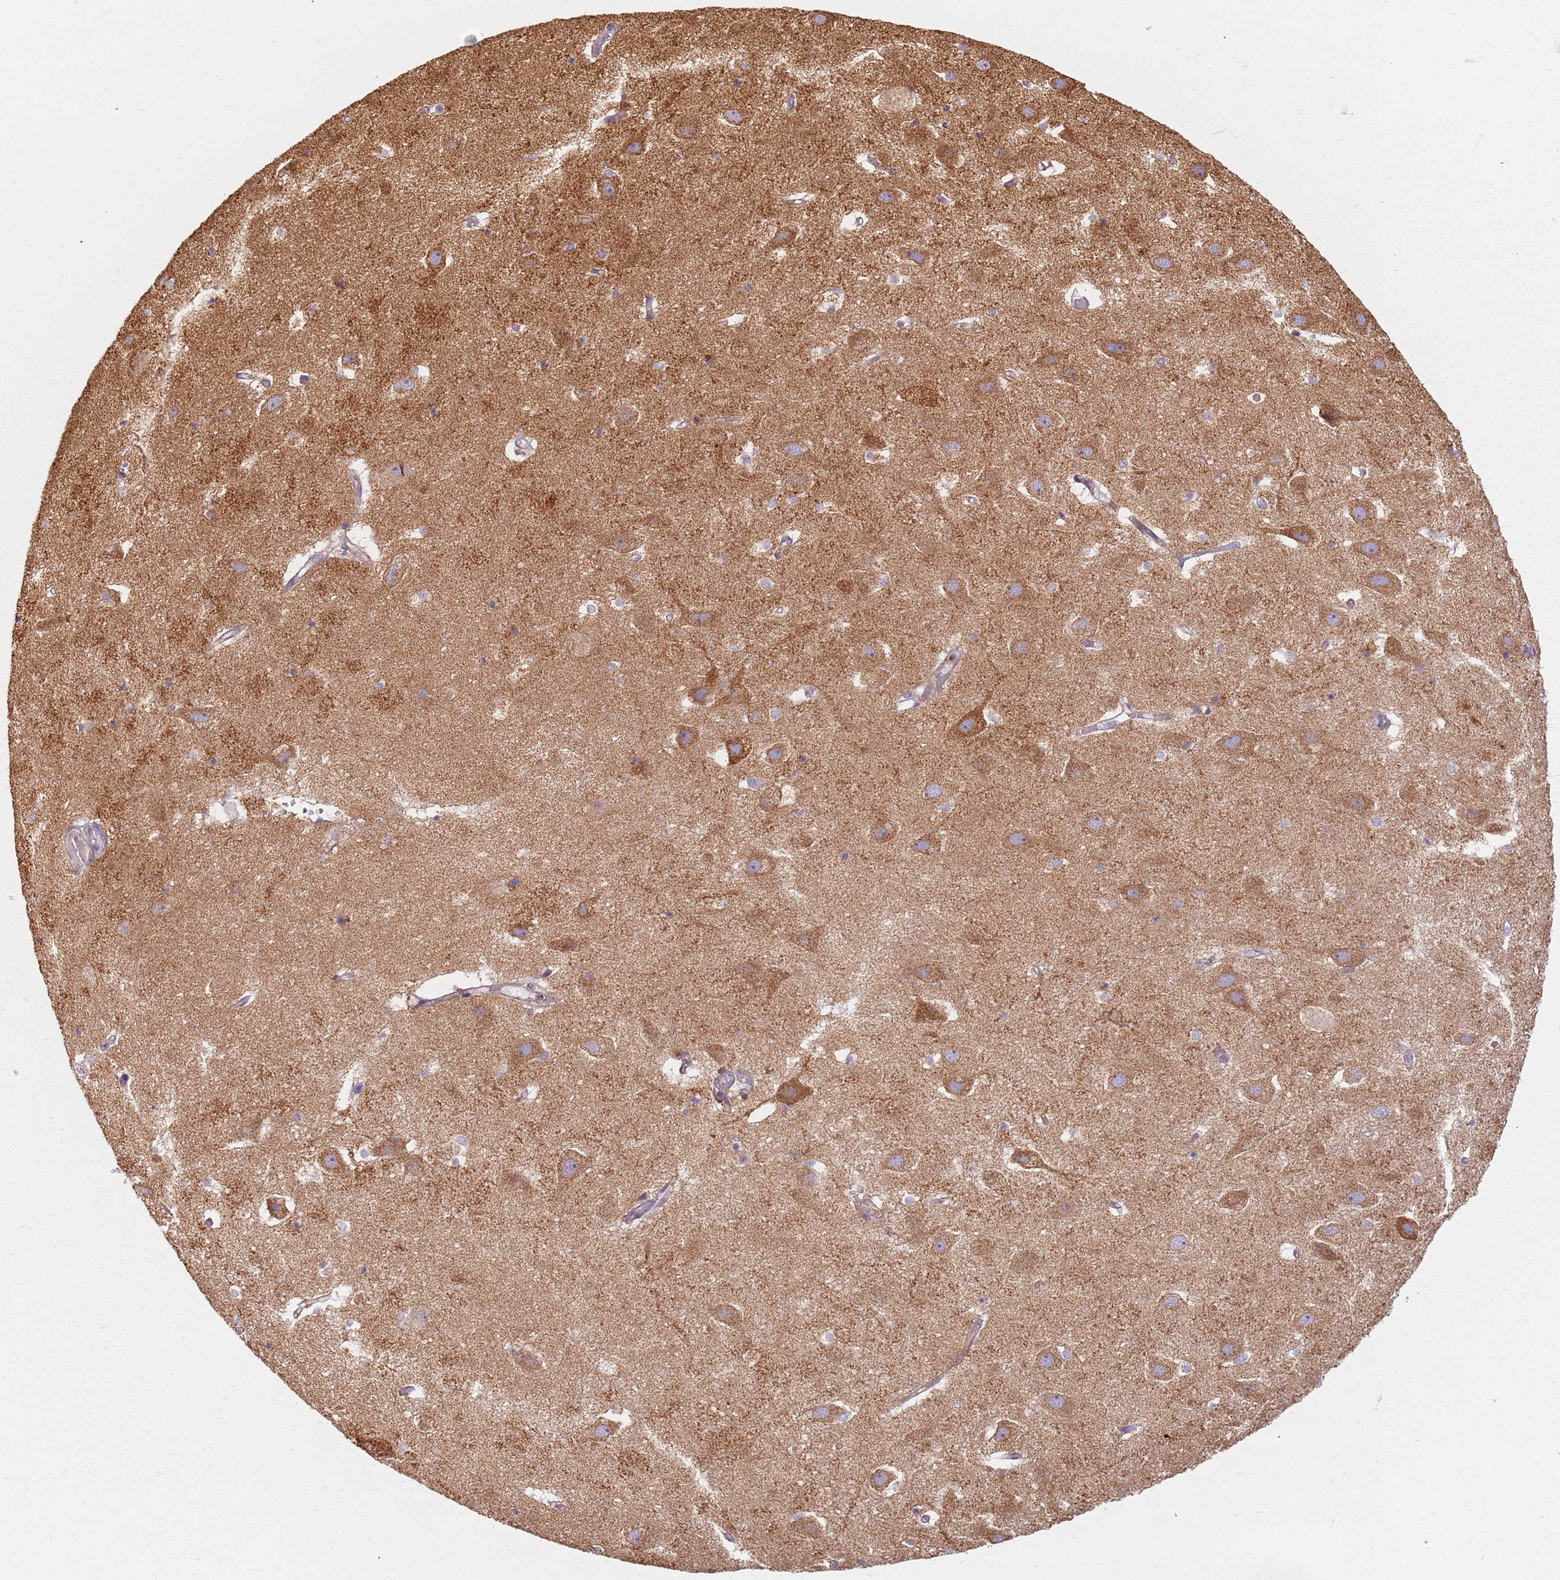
{"staining": {"intensity": "negative", "quantity": "none", "location": "none"}, "tissue": "hippocampus", "cell_type": "Glial cells", "image_type": "normal", "snomed": [{"axis": "morphology", "description": "Normal tissue, NOS"}, {"axis": "topography", "description": "Hippocampus"}], "caption": "Immunohistochemistry of normal human hippocampus shows no staining in glial cells. (Stains: DAB (3,3'-diaminobenzidine) immunohistochemistry (IHC) with hematoxylin counter stain, Microscopy: brightfield microscopy at high magnification).", "gene": "PROKR2", "patient": {"sex": "female", "age": 52}}